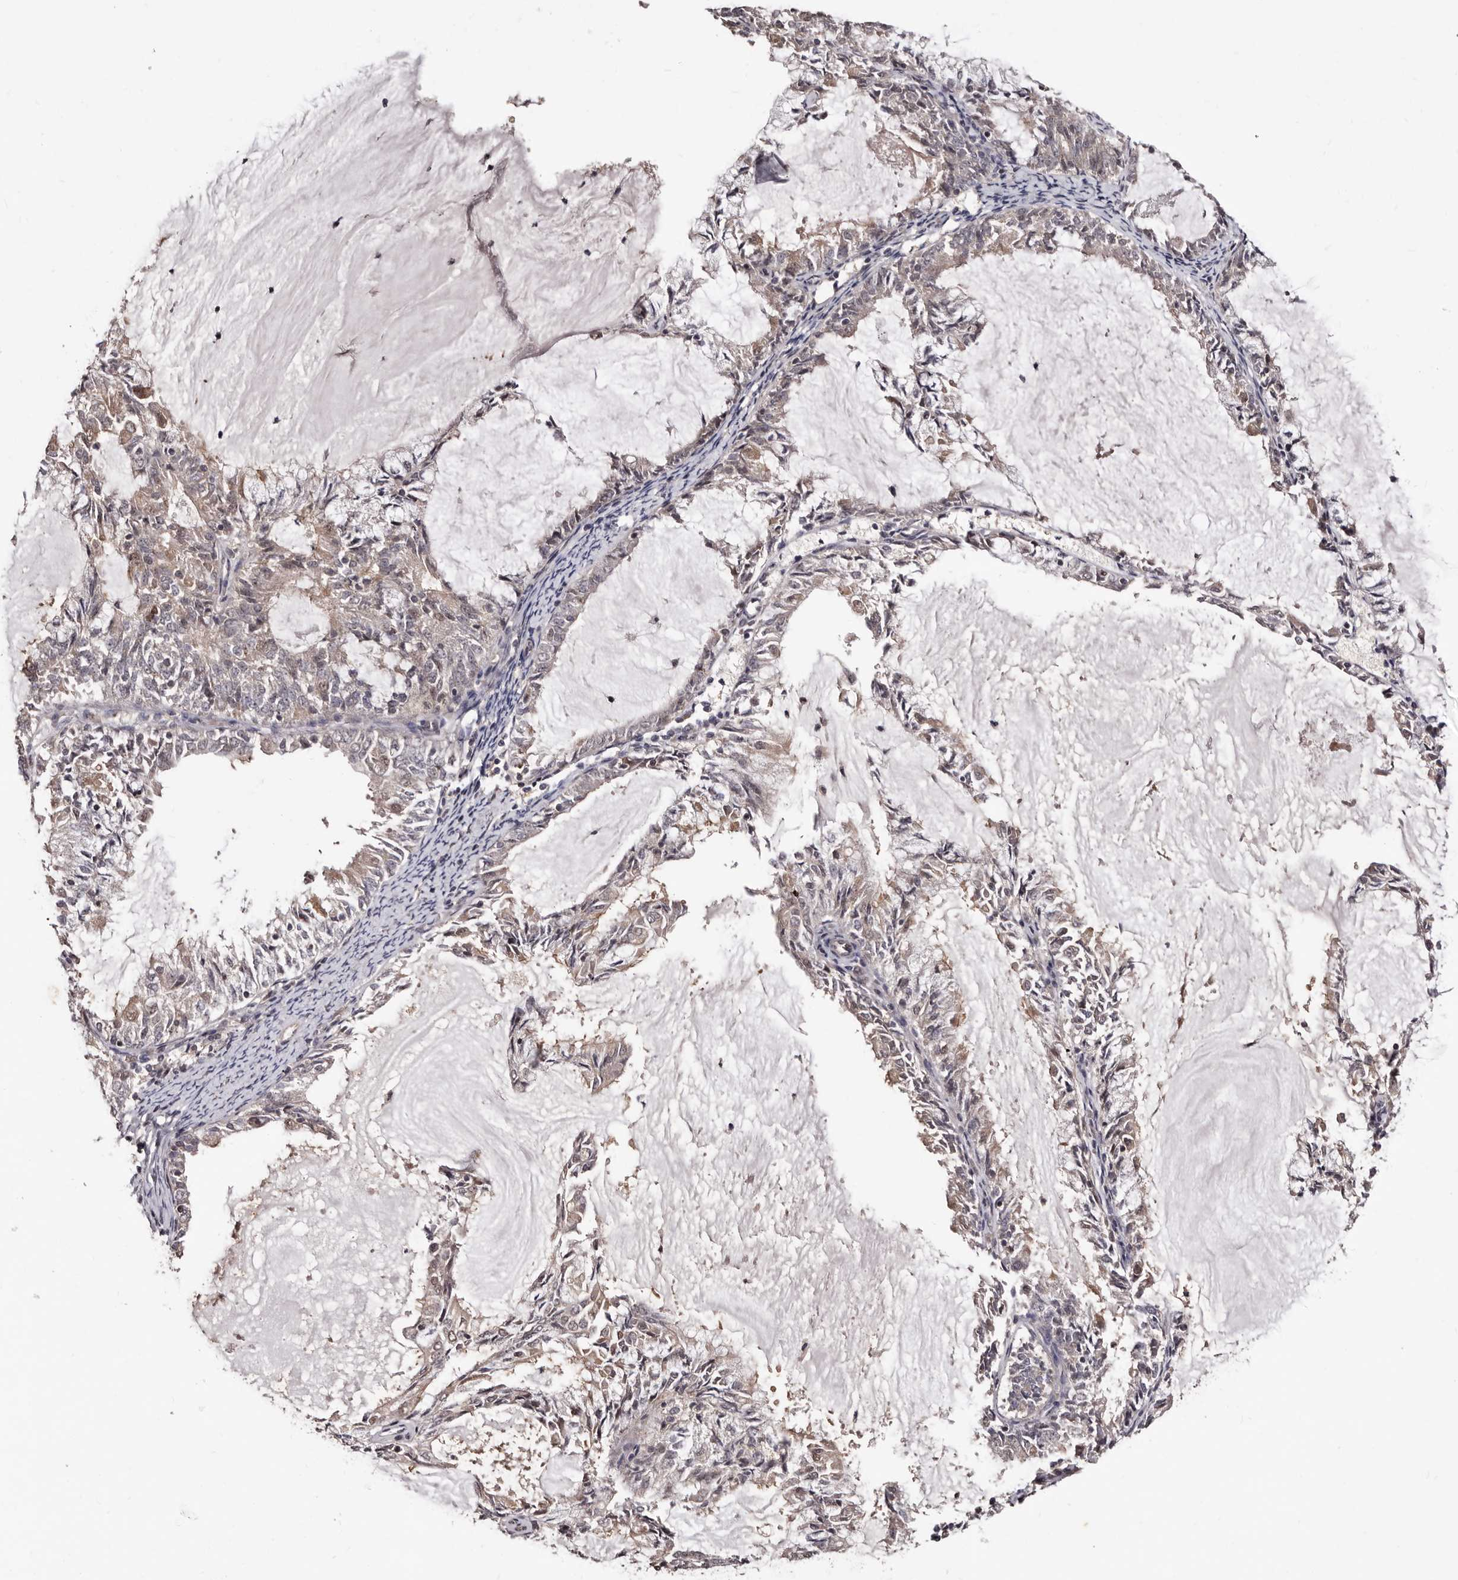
{"staining": {"intensity": "weak", "quantity": "<25%", "location": "cytoplasmic/membranous,nuclear"}, "tissue": "endometrial cancer", "cell_type": "Tumor cells", "image_type": "cancer", "snomed": [{"axis": "morphology", "description": "Adenocarcinoma, NOS"}, {"axis": "topography", "description": "Endometrium"}], "caption": "Micrograph shows no significant protein positivity in tumor cells of endometrial adenocarcinoma.", "gene": "TBC1D22B", "patient": {"sex": "female", "age": 57}}